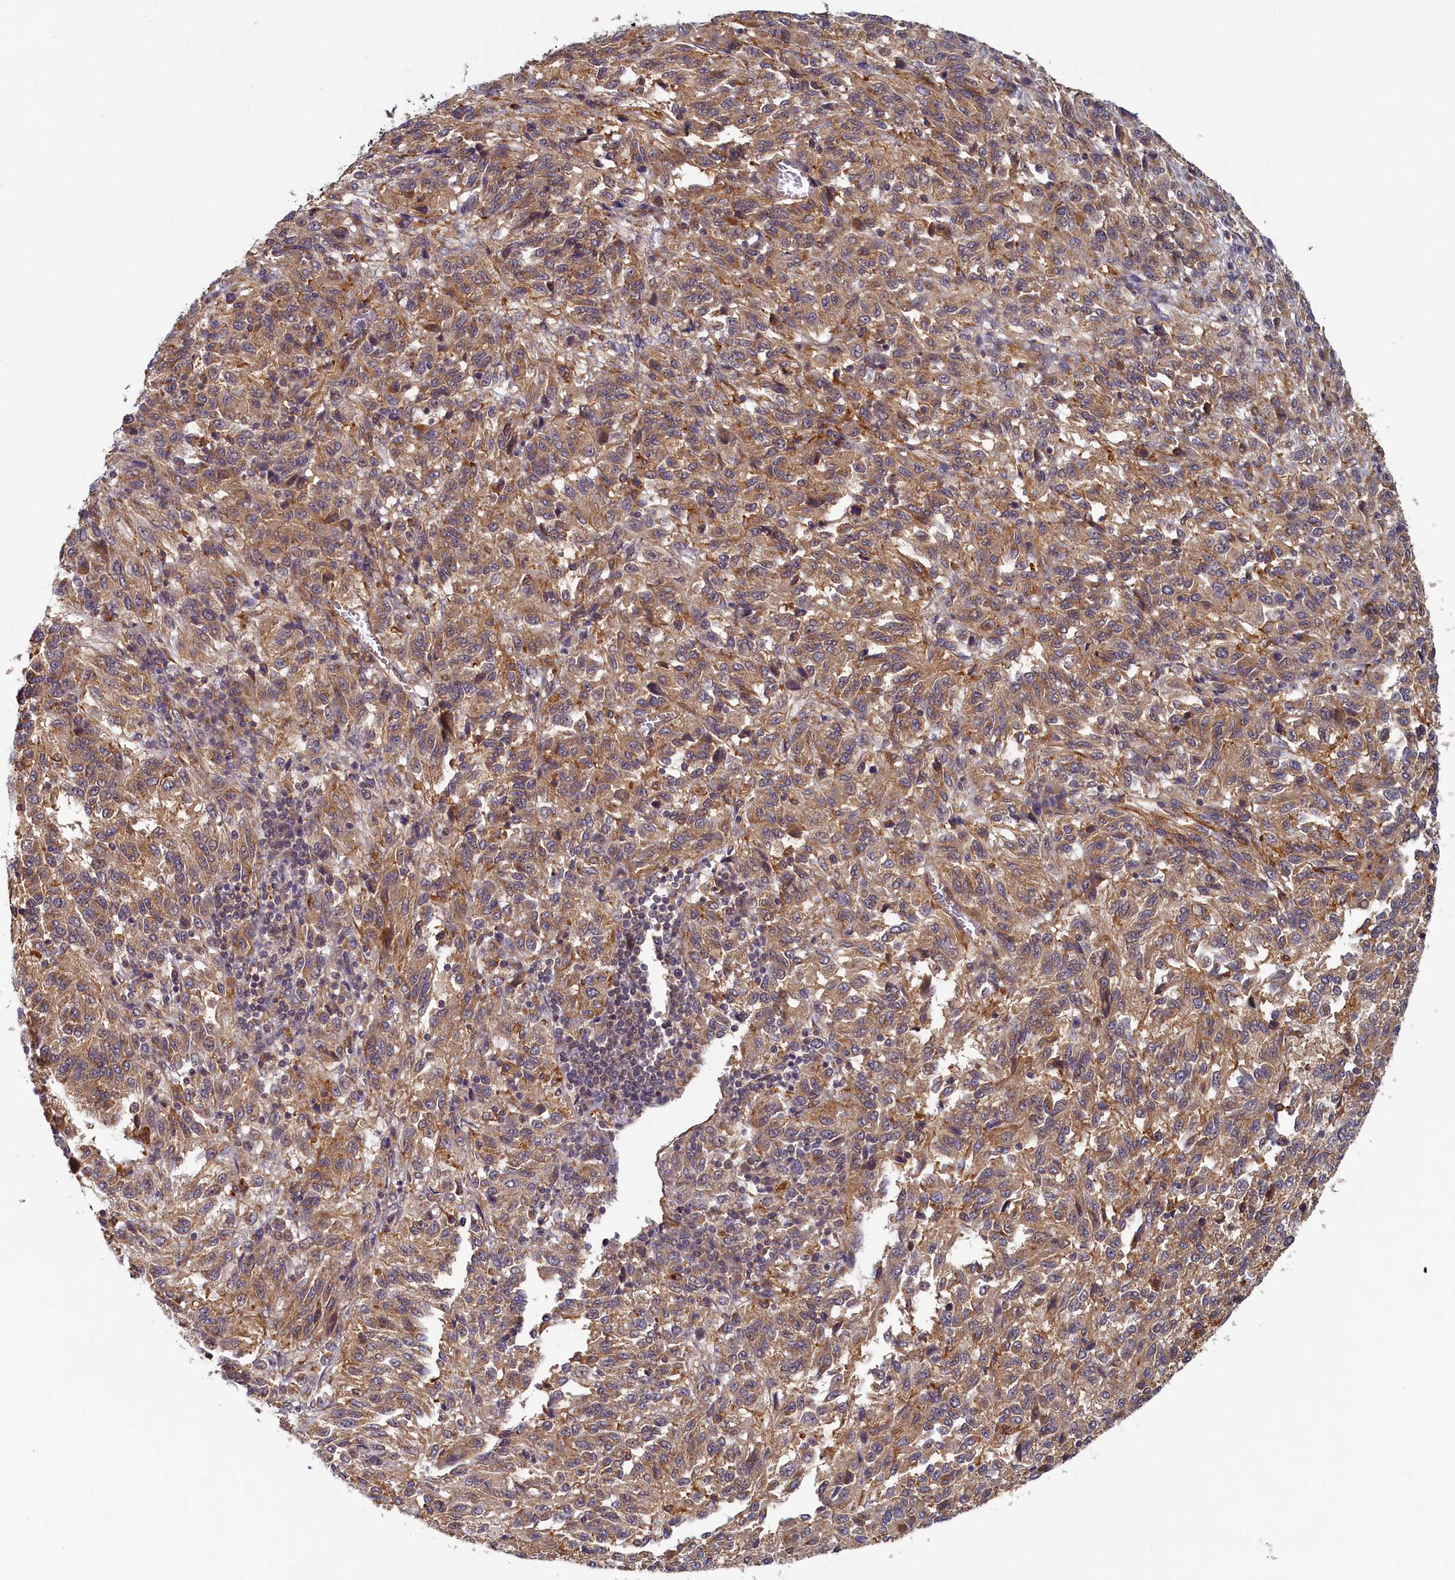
{"staining": {"intensity": "moderate", "quantity": ">75%", "location": "cytoplasmic/membranous"}, "tissue": "melanoma", "cell_type": "Tumor cells", "image_type": "cancer", "snomed": [{"axis": "morphology", "description": "Malignant melanoma, Metastatic site"}, {"axis": "topography", "description": "Lung"}], "caption": "A brown stain shows moderate cytoplasmic/membranous staining of a protein in malignant melanoma (metastatic site) tumor cells.", "gene": "STX12", "patient": {"sex": "male", "age": 64}}